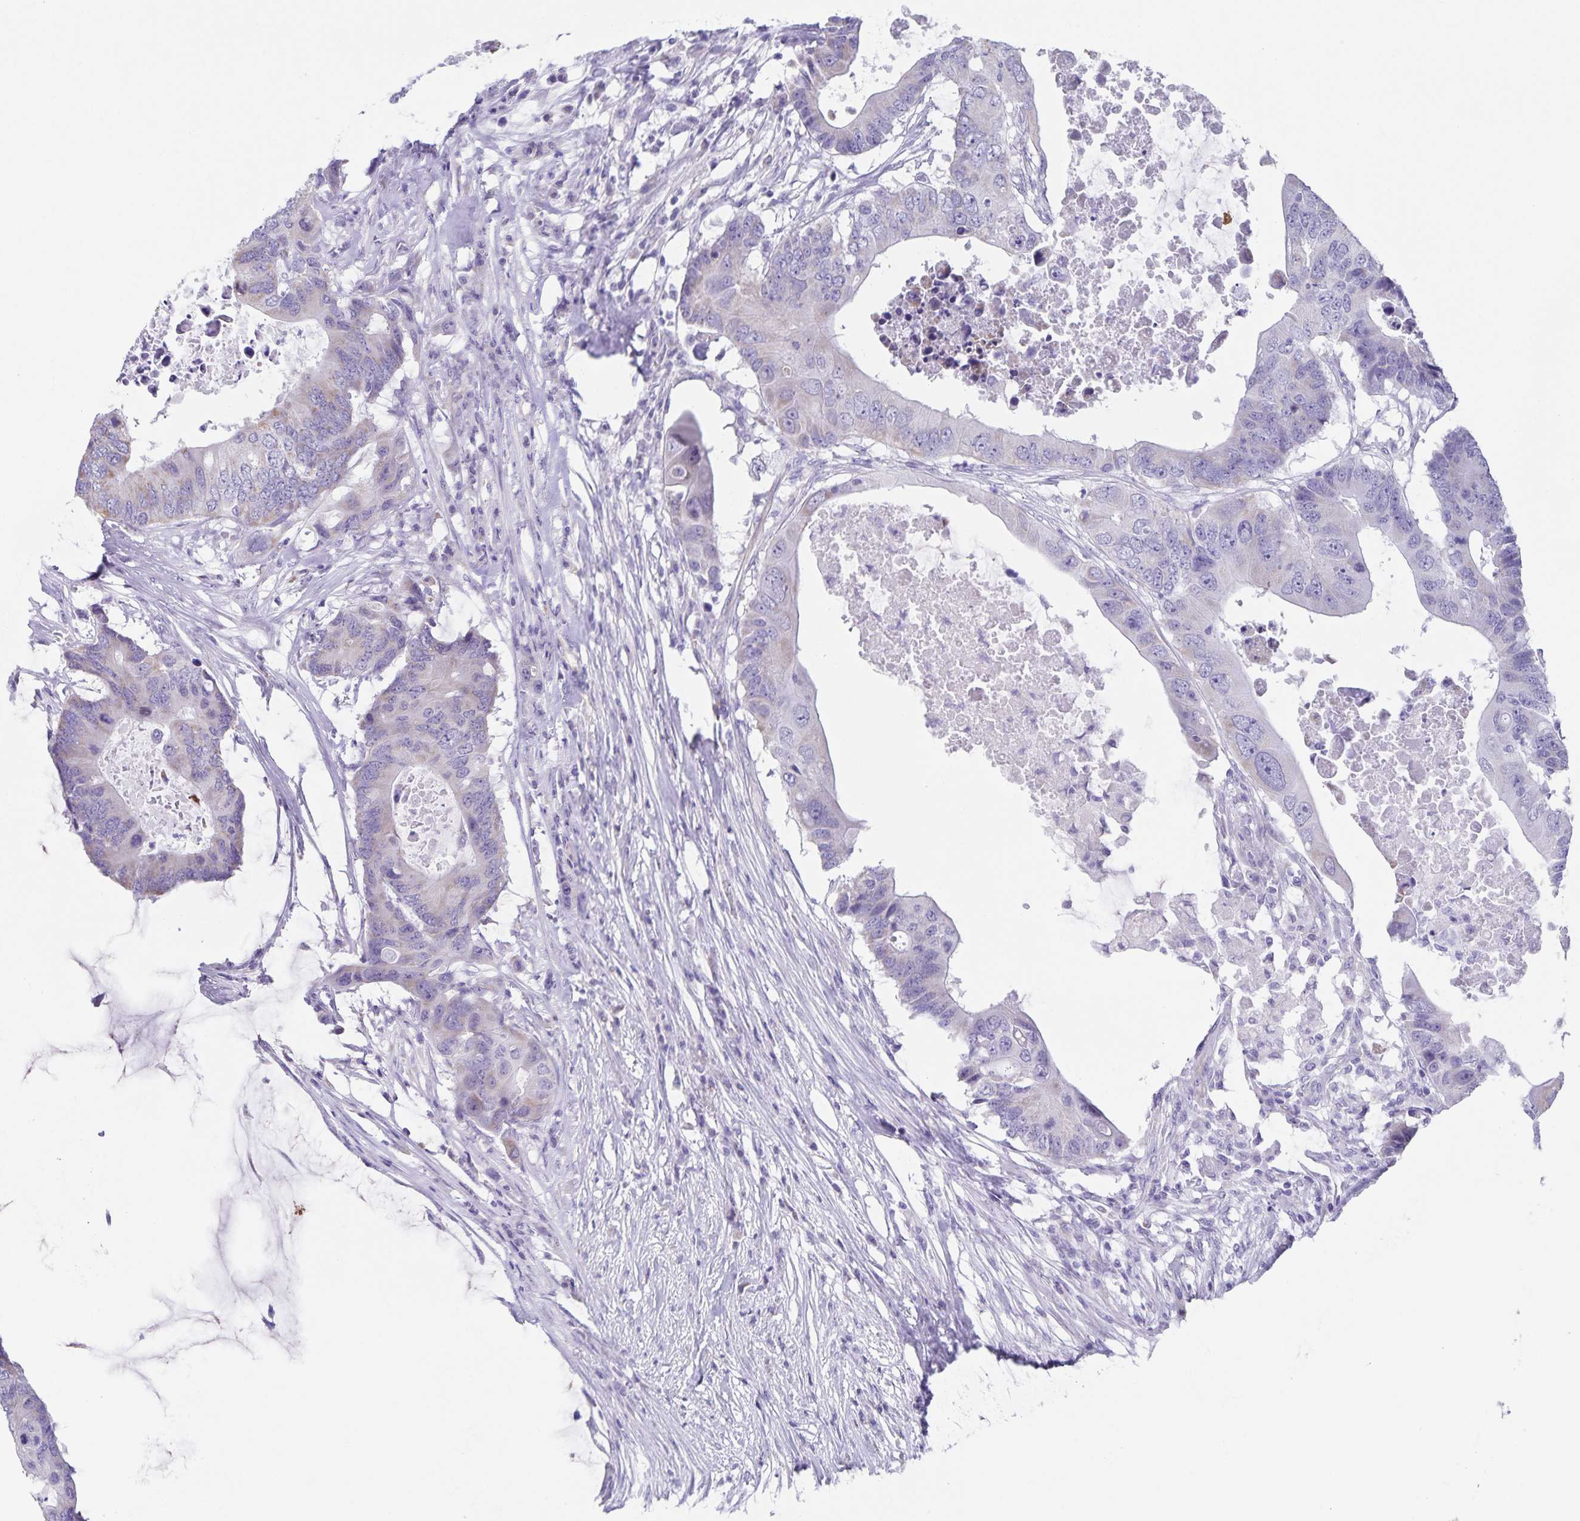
{"staining": {"intensity": "negative", "quantity": "none", "location": "none"}, "tissue": "colorectal cancer", "cell_type": "Tumor cells", "image_type": "cancer", "snomed": [{"axis": "morphology", "description": "Adenocarcinoma, NOS"}, {"axis": "topography", "description": "Colon"}], "caption": "The immunohistochemistry histopathology image has no significant staining in tumor cells of colorectal adenocarcinoma tissue.", "gene": "SYNM", "patient": {"sex": "male", "age": 71}}